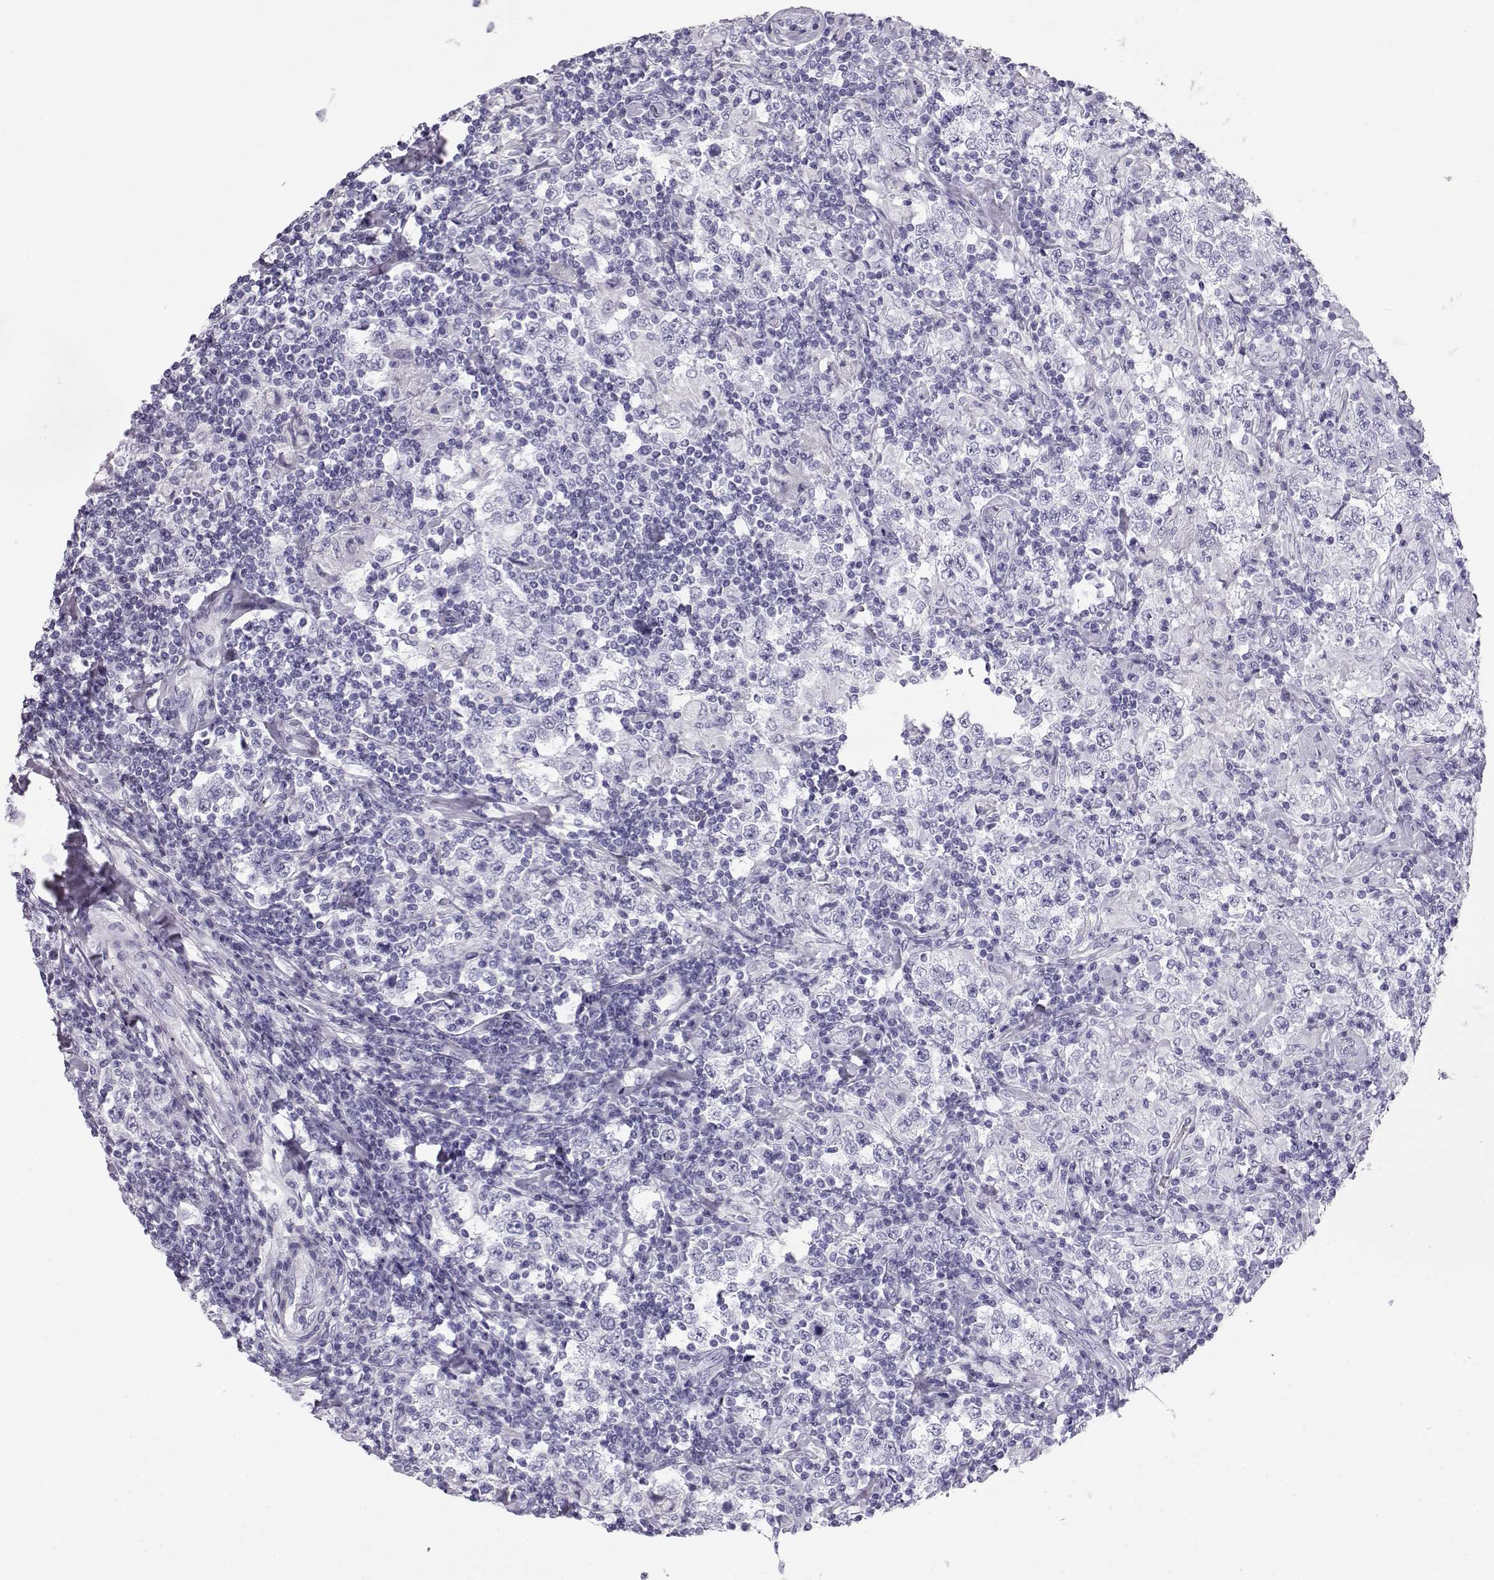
{"staining": {"intensity": "negative", "quantity": "none", "location": "none"}, "tissue": "testis cancer", "cell_type": "Tumor cells", "image_type": "cancer", "snomed": [{"axis": "morphology", "description": "Seminoma, NOS"}, {"axis": "morphology", "description": "Carcinoma, Embryonal, NOS"}, {"axis": "topography", "description": "Testis"}], "caption": "IHC of human testis embryonal carcinoma demonstrates no expression in tumor cells.", "gene": "RD3", "patient": {"sex": "male", "age": 41}}